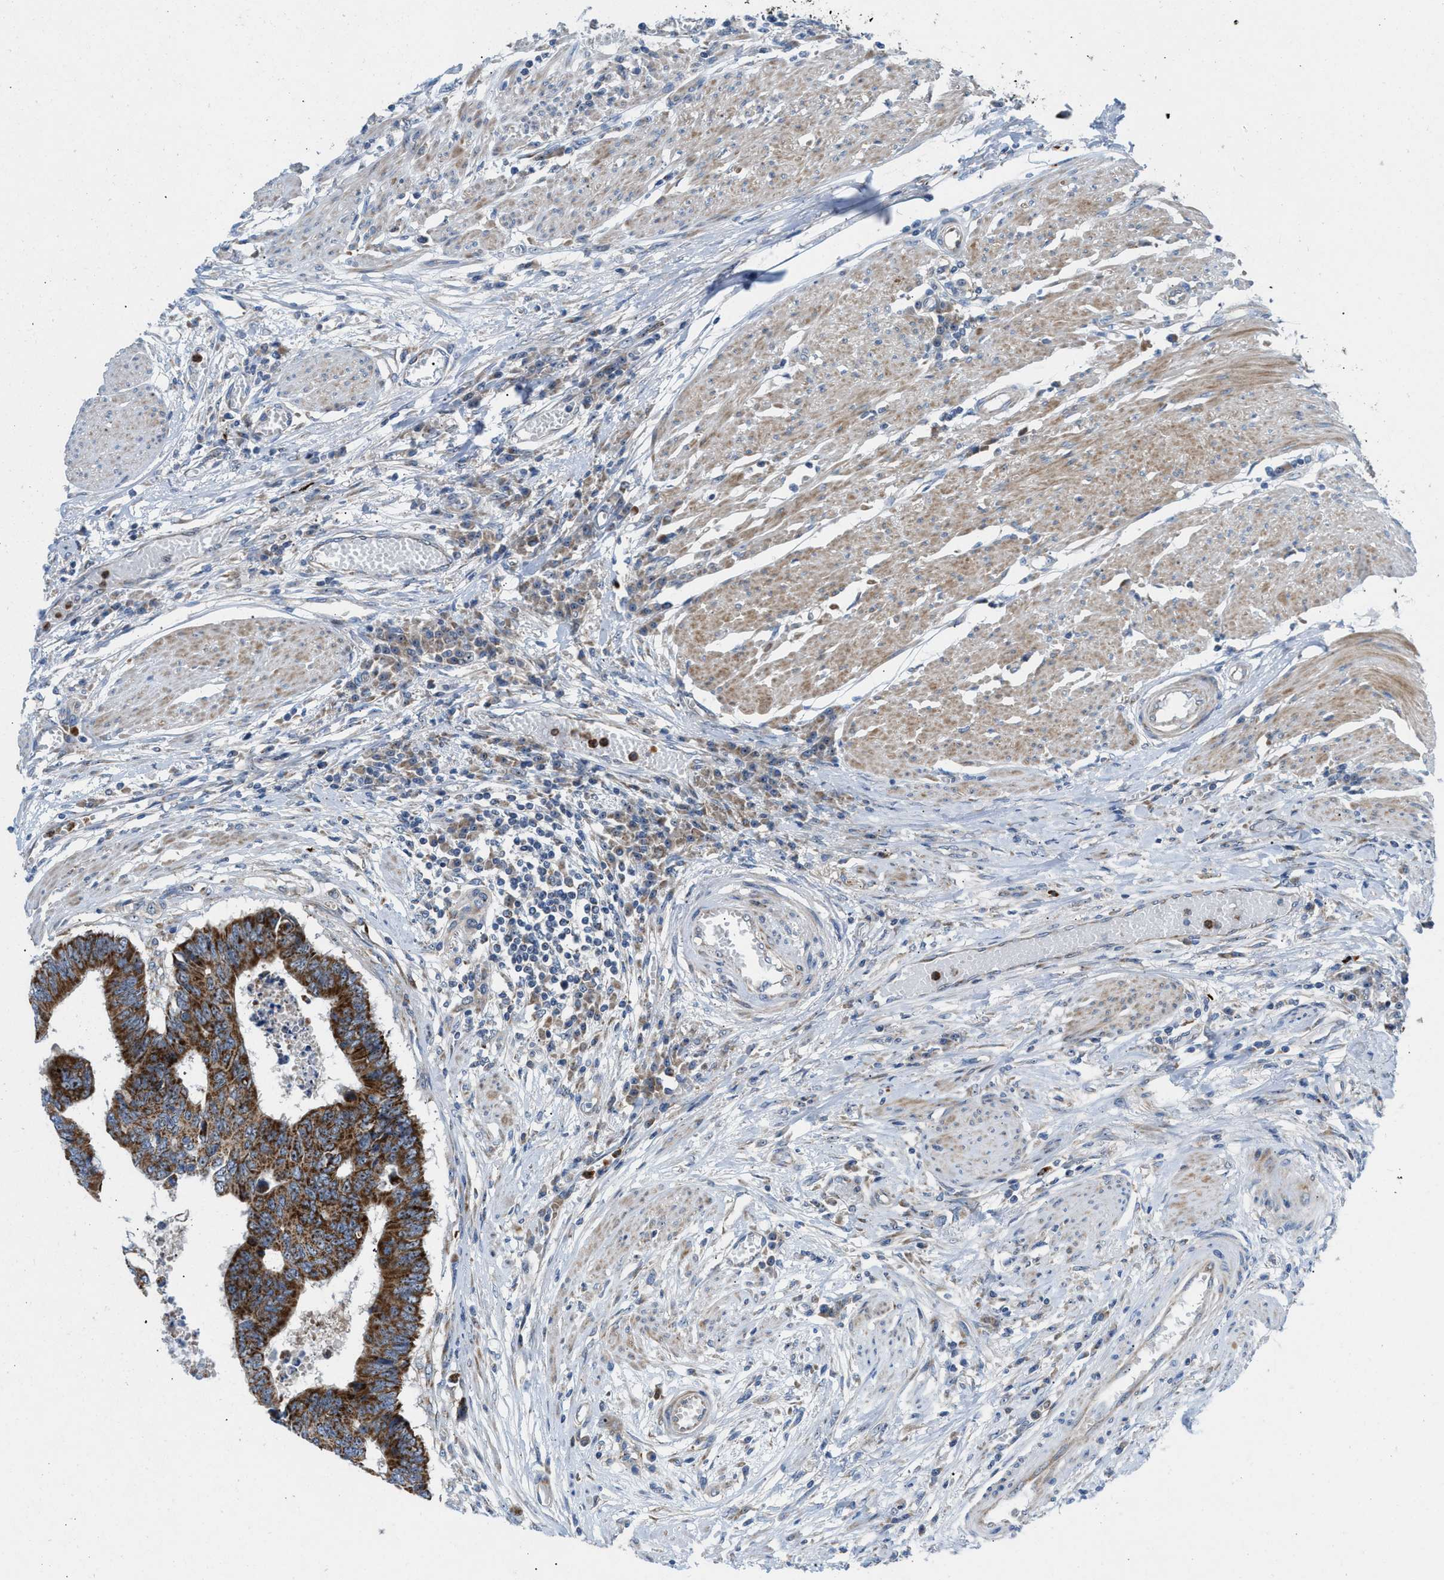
{"staining": {"intensity": "strong", "quantity": ">75%", "location": "cytoplasmic/membranous"}, "tissue": "colorectal cancer", "cell_type": "Tumor cells", "image_type": "cancer", "snomed": [{"axis": "morphology", "description": "Adenocarcinoma, NOS"}, {"axis": "topography", "description": "Rectum"}], "caption": "A brown stain labels strong cytoplasmic/membranous staining of a protein in human colorectal cancer tumor cells.", "gene": "TPH1", "patient": {"sex": "male", "age": 84}}